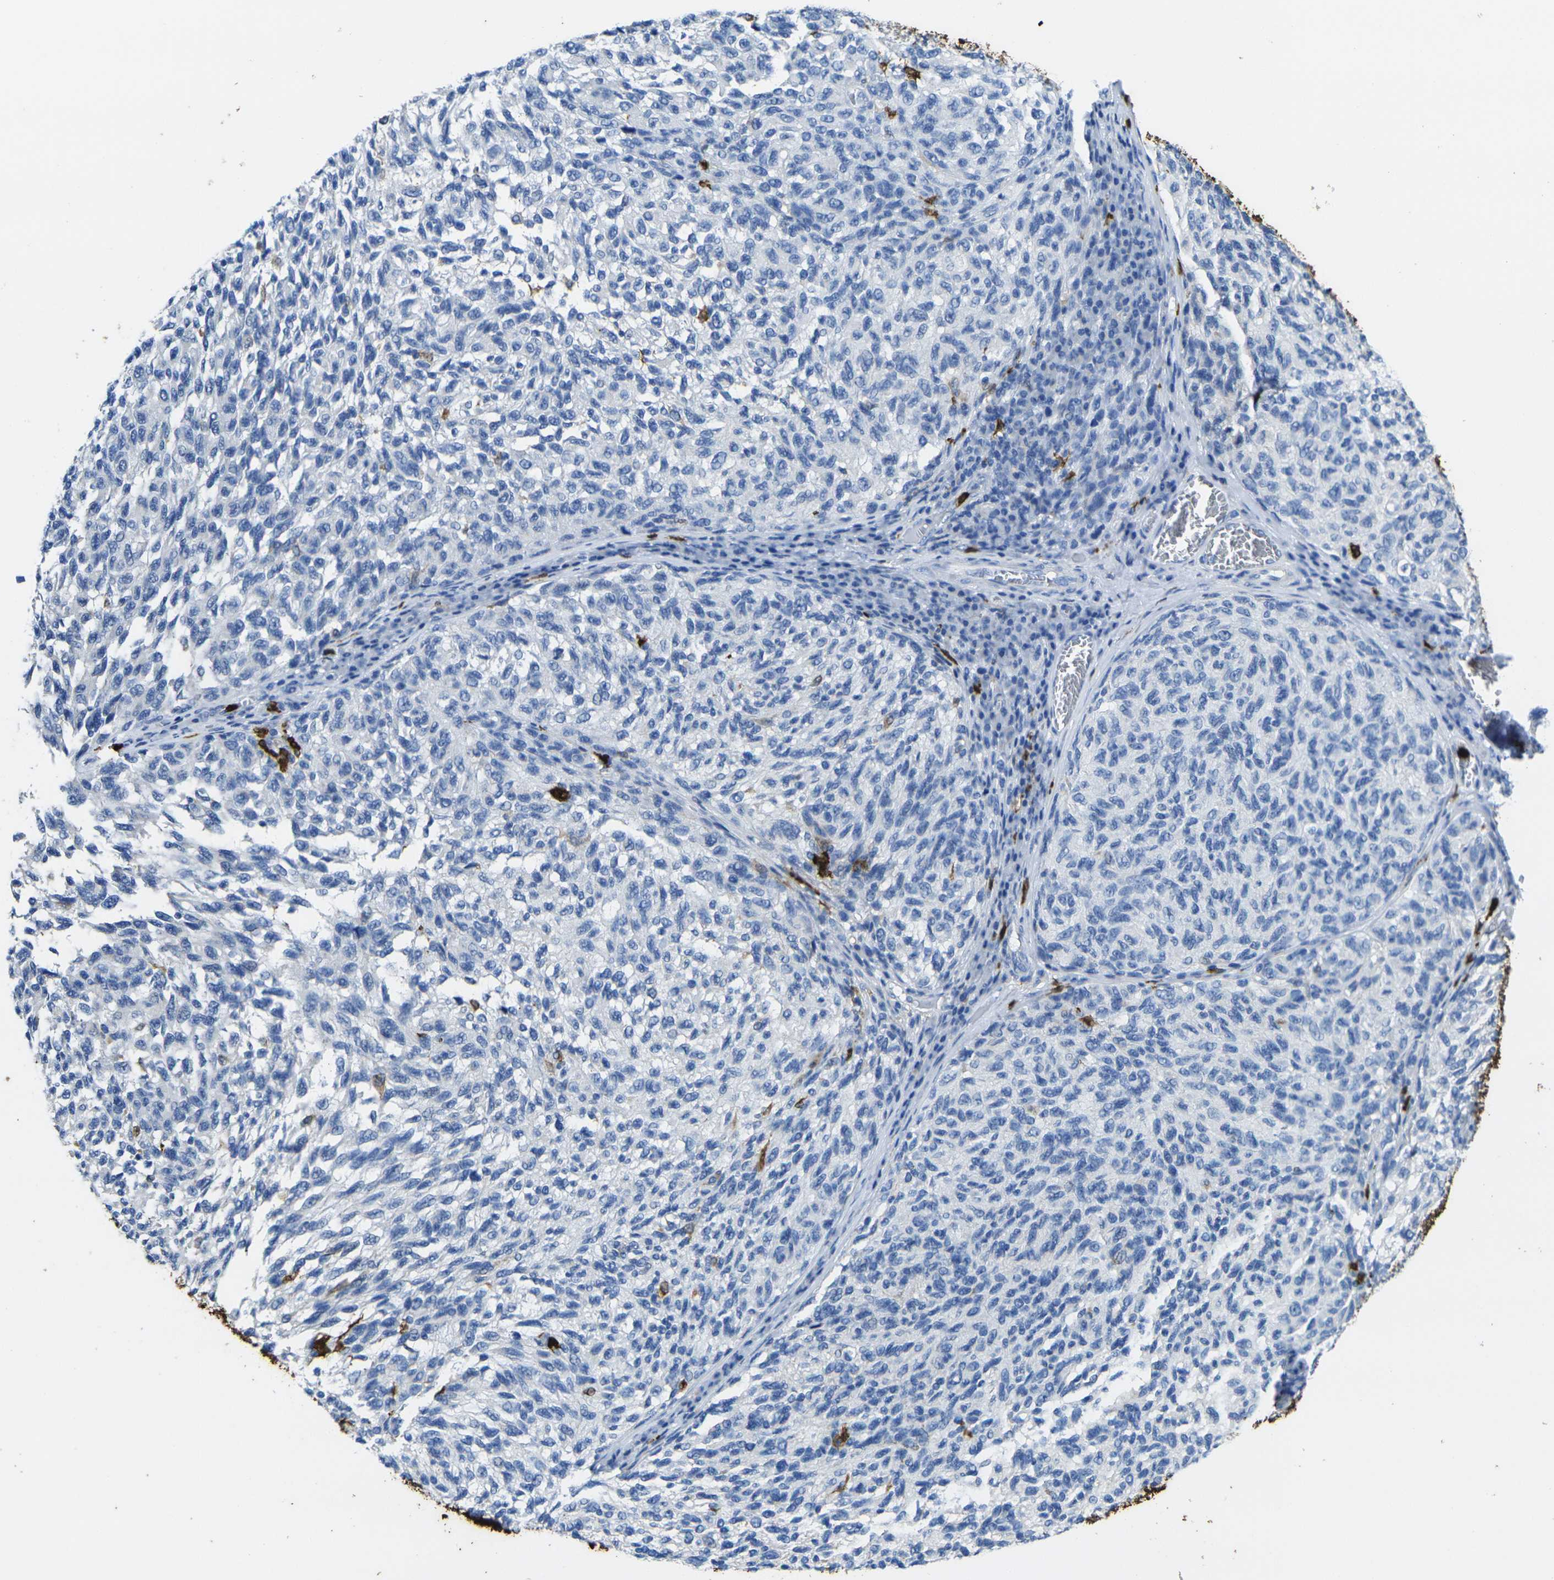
{"staining": {"intensity": "negative", "quantity": "none", "location": "none"}, "tissue": "melanoma", "cell_type": "Tumor cells", "image_type": "cancer", "snomed": [{"axis": "morphology", "description": "Malignant melanoma, NOS"}, {"axis": "topography", "description": "Skin"}], "caption": "This photomicrograph is of melanoma stained with IHC to label a protein in brown with the nuclei are counter-stained blue. There is no positivity in tumor cells.", "gene": "S100A9", "patient": {"sex": "female", "age": 73}}